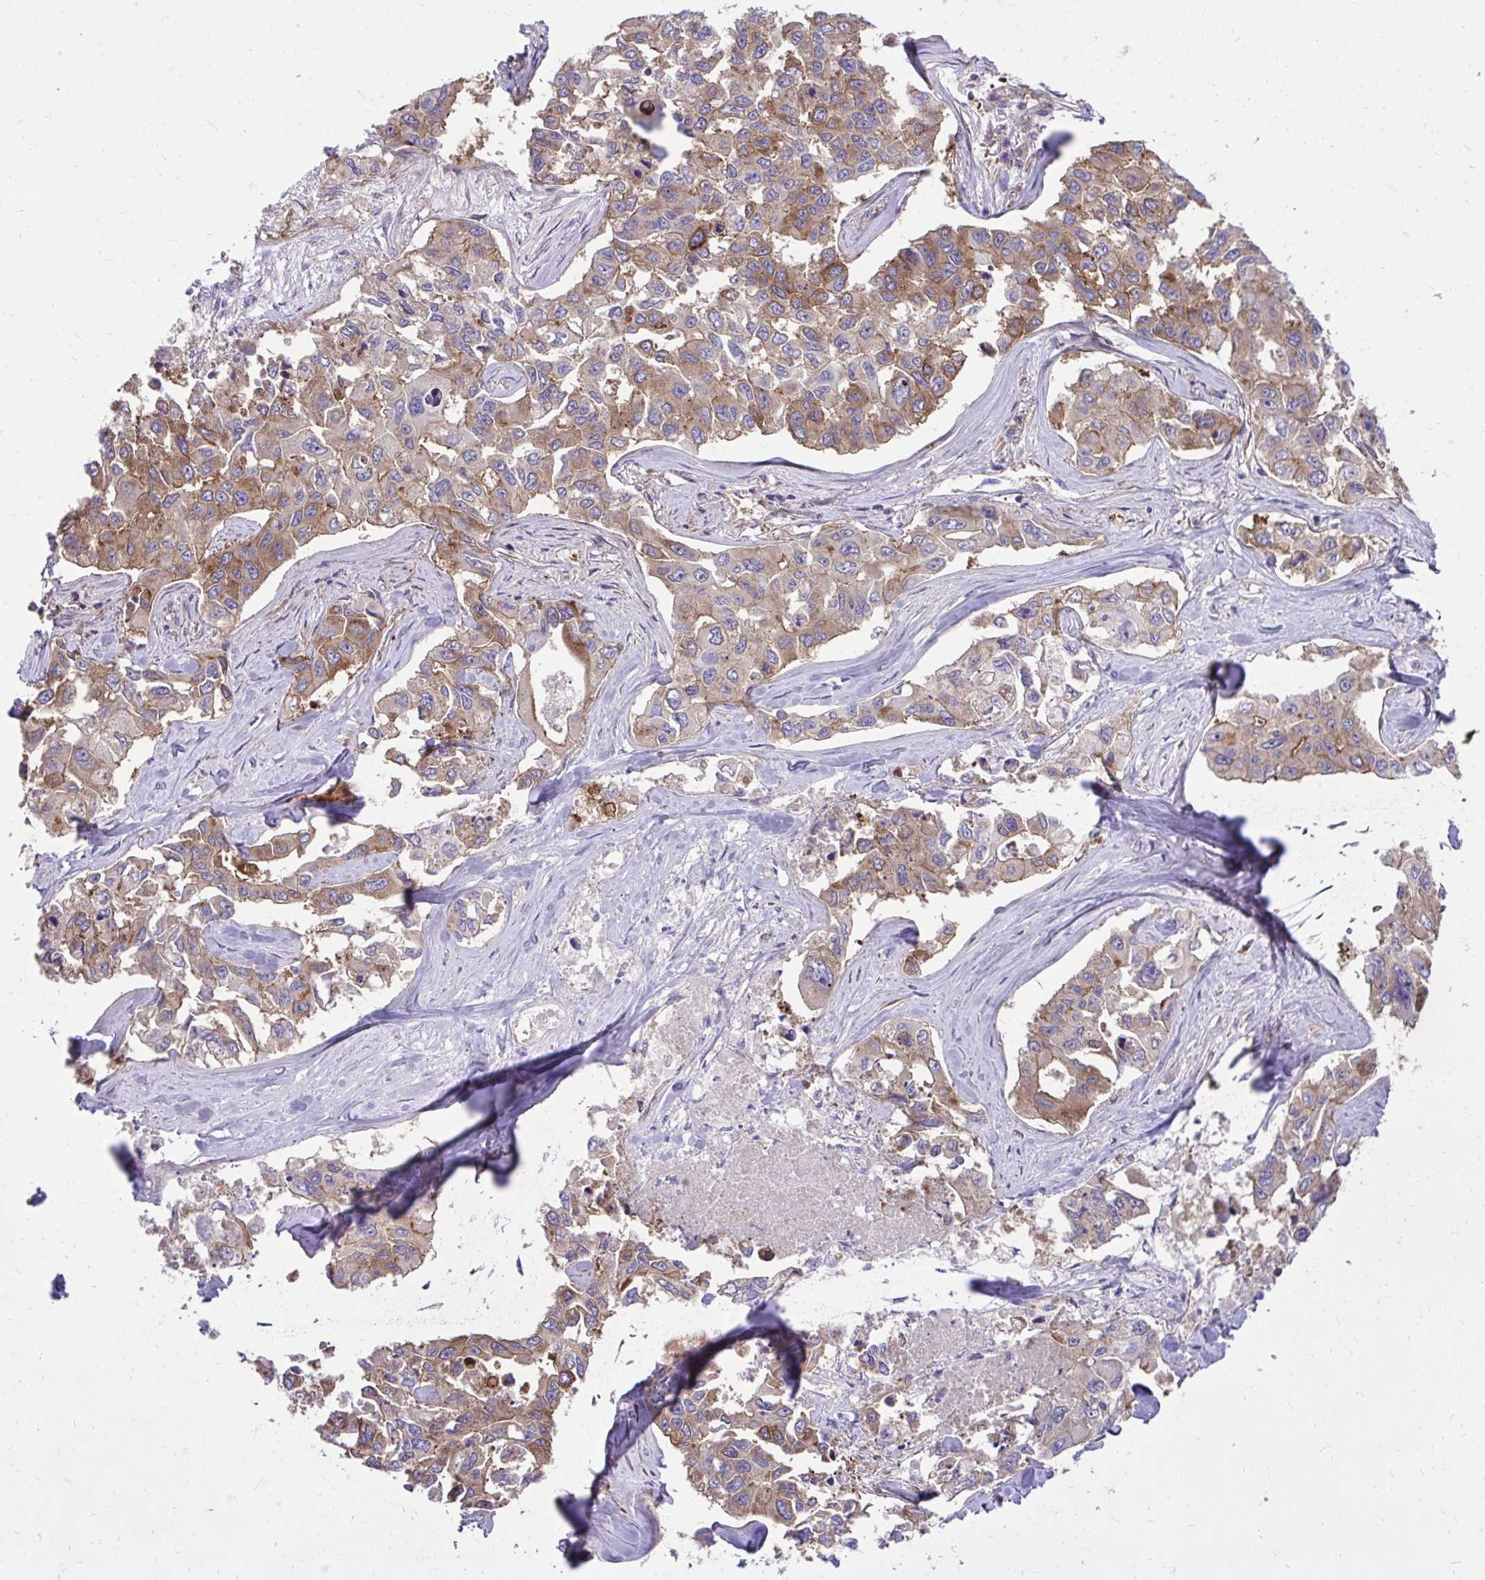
{"staining": {"intensity": "moderate", "quantity": ">75%", "location": "cytoplasmic/membranous"}, "tissue": "lung cancer", "cell_type": "Tumor cells", "image_type": "cancer", "snomed": [{"axis": "morphology", "description": "Adenocarcinoma, NOS"}, {"axis": "topography", "description": "Lung"}], "caption": "DAB (3,3'-diaminobenzidine) immunohistochemical staining of human lung cancer exhibits moderate cytoplasmic/membranous protein positivity in approximately >75% of tumor cells.", "gene": "NMNAT3", "patient": {"sex": "male", "age": 64}}